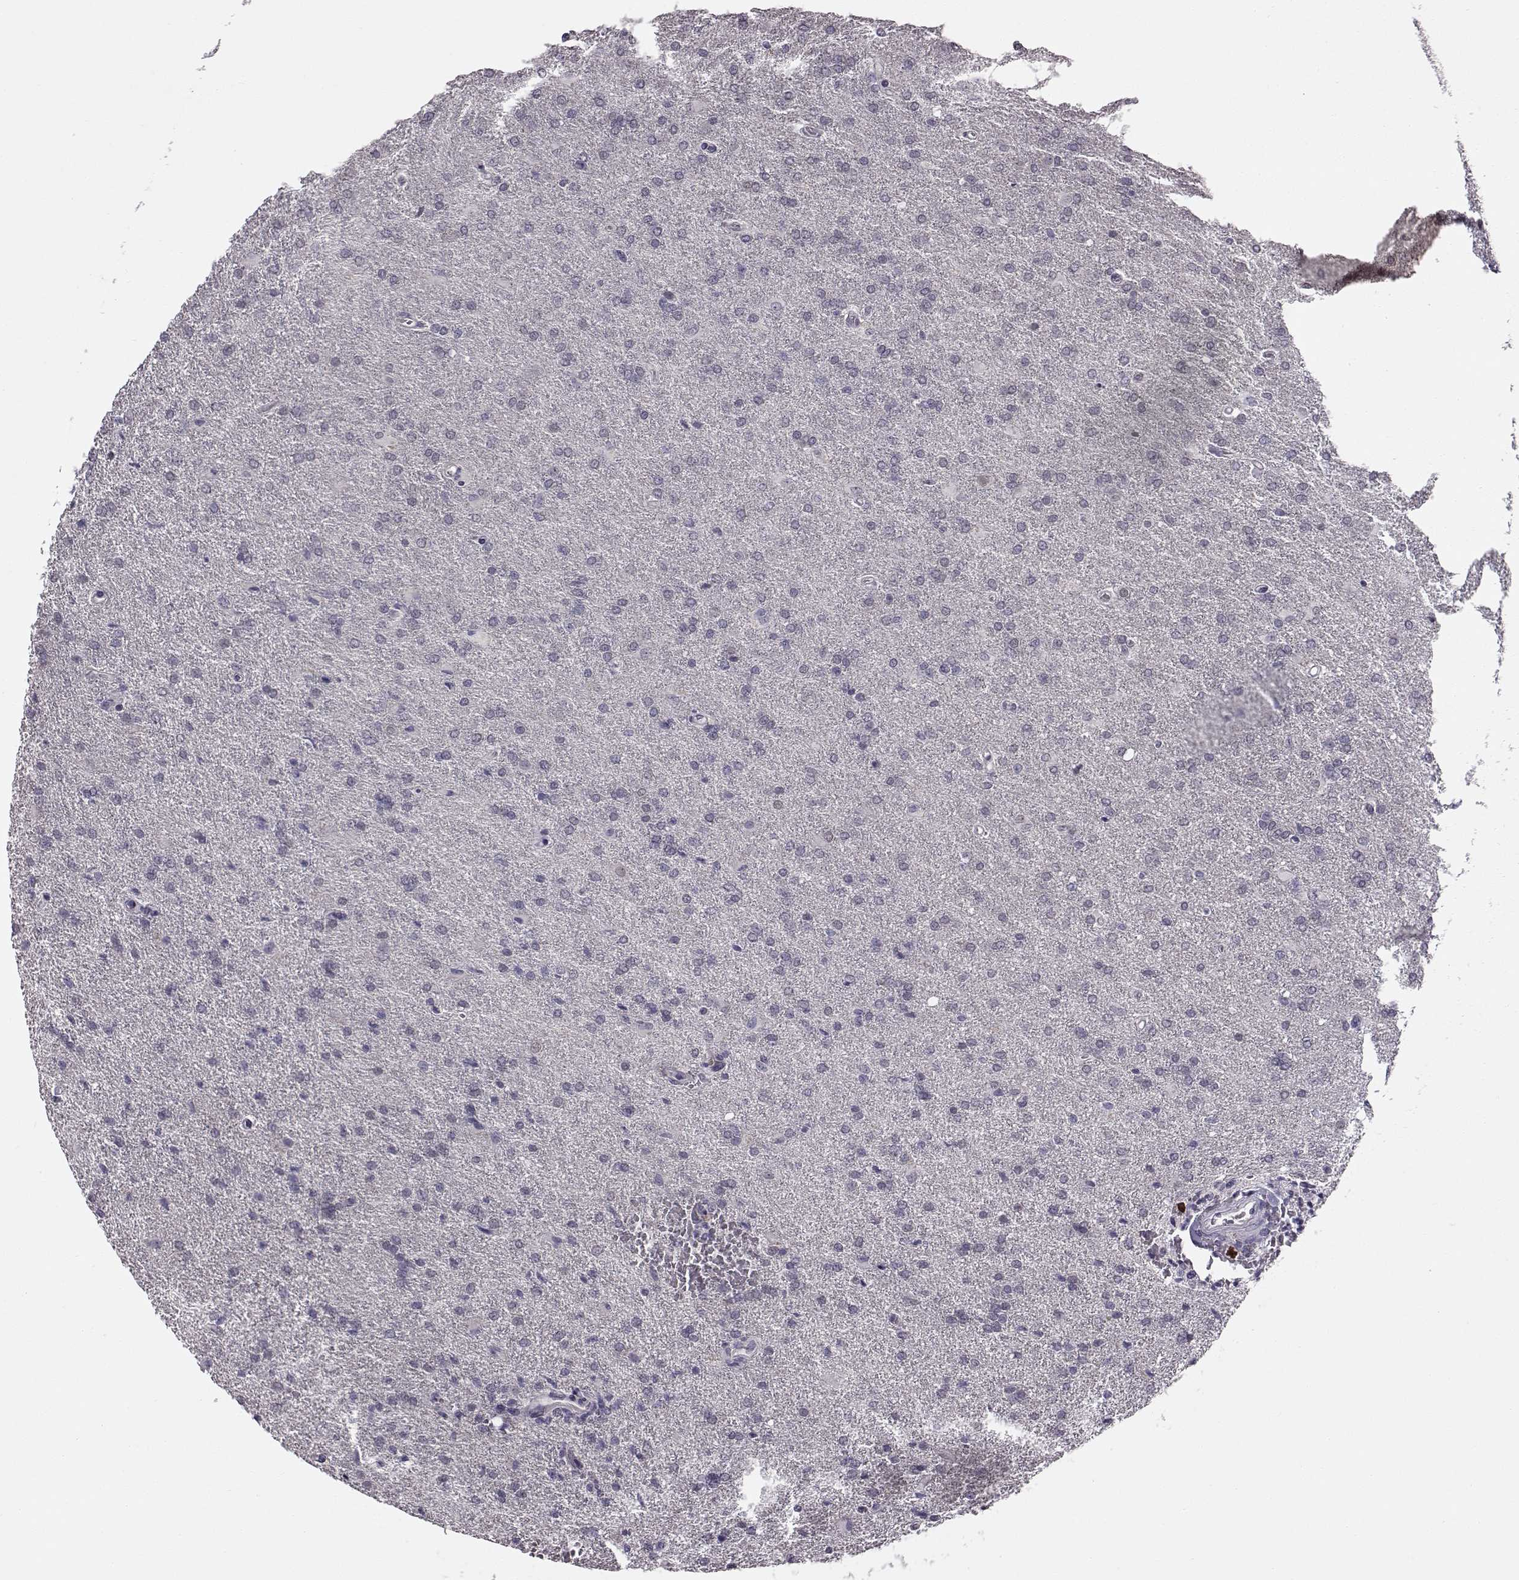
{"staining": {"intensity": "weak", "quantity": "<25%", "location": "cytoplasmic/membranous"}, "tissue": "glioma", "cell_type": "Tumor cells", "image_type": "cancer", "snomed": [{"axis": "morphology", "description": "Glioma, malignant, High grade"}, {"axis": "topography", "description": "Brain"}], "caption": "This photomicrograph is of malignant glioma (high-grade) stained with immunohistochemistry (IHC) to label a protein in brown with the nuclei are counter-stained blue. There is no expression in tumor cells.", "gene": "C10orf62", "patient": {"sex": "male", "age": 68}}